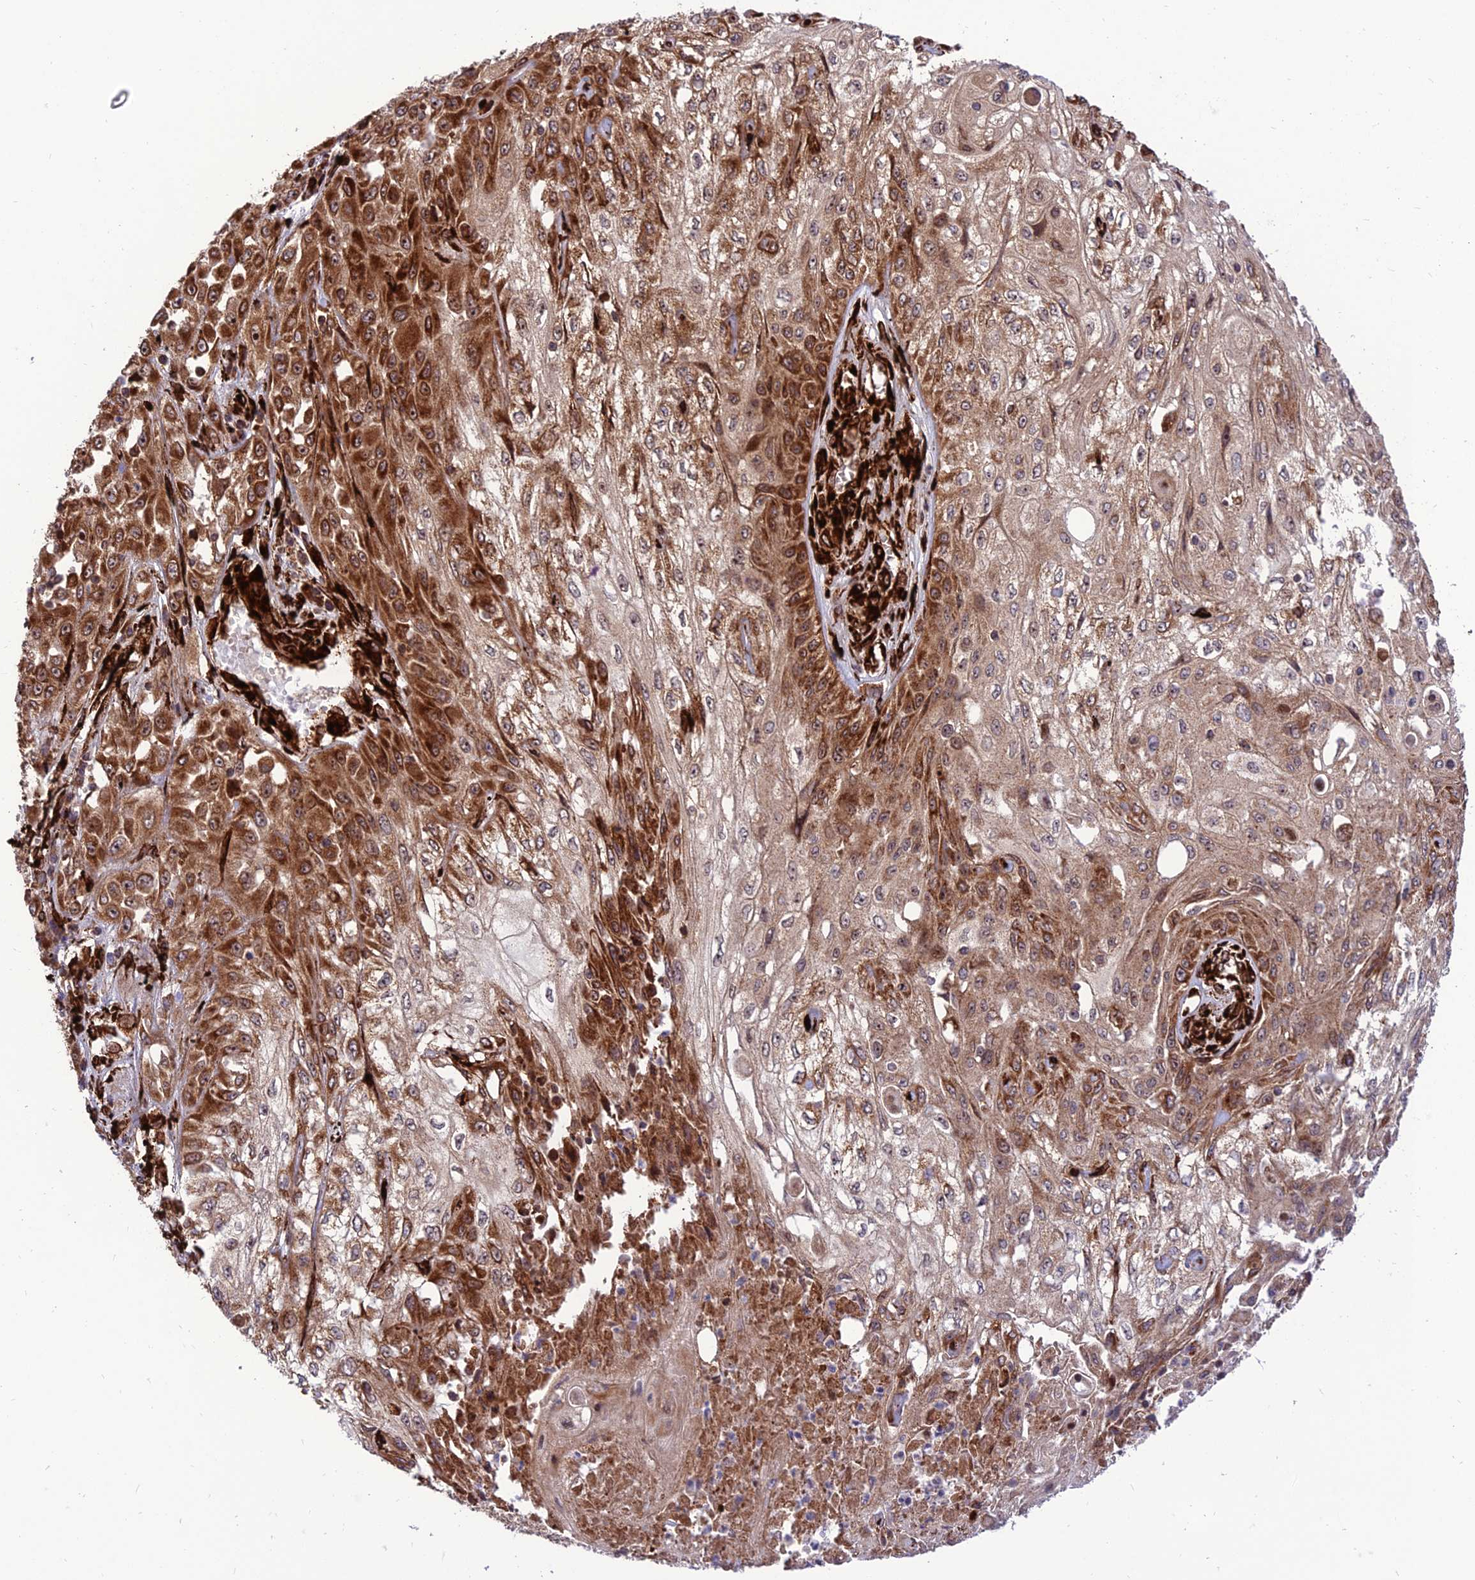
{"staining": {"intensity": "strong", "quantity": ">75%", "location": "cytoplasmic/membranous,nuclear"}, "tissue": "skin cancer", "cell_type": "Tumor cells", "image_type": "cancer", "snomed": [{"axis": "morphology", "description": "Squamous cell carcinoma, NOS"}, {"axis": "morphology", "description": "Squamous cell carcinoma, metastatic, NOS"}, {"axis": "topography", "description": "Skin"}, {"axis": "topography", "description": "Lymph node"}], "caption": "Immunohistochemical staining of skin cancer (metastatic squamous cell carcinoma) reveals high levels of strong cytoplasmic/membranous and nuclear expression in approximately >75% of tumor cells. The protein of interest is stained brown, and the nuclei are stained in blue (DAB IHC with brightfield microscopy, high magnification).", "gene": "CRTAP", "patient": {"sex": "male", "age": 75}}